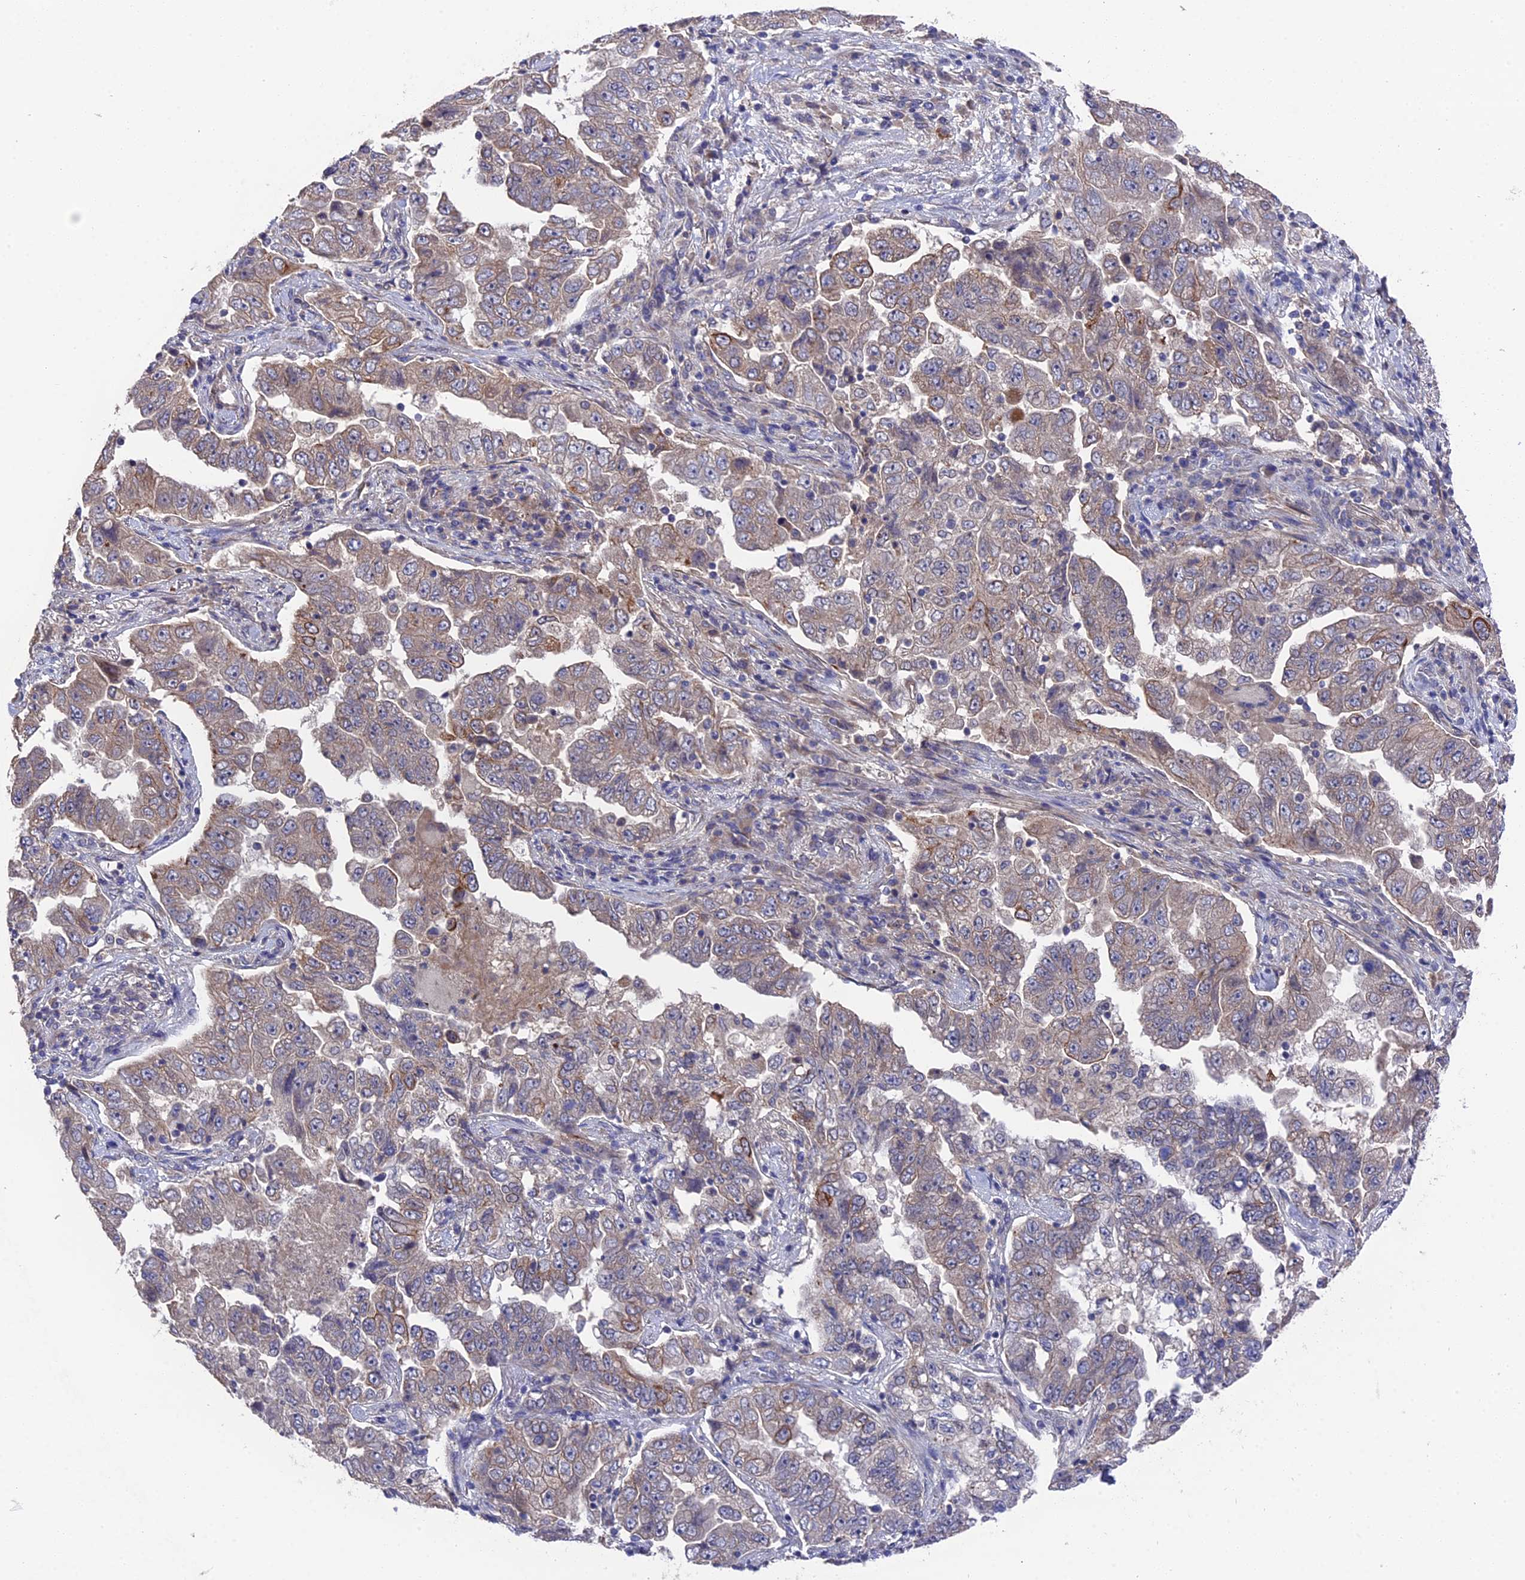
{"staining": {"intensity": "moderate", "quantity": "<25%", "location": "cytoplasmic/membranous"}, "tissue": "lung cancer", "cell_type": "Tumor cells", "image_type": "cancer", "snomed": [{"axis": "morphology", "description": "Adenocarcinoma, NOS"}, {"axis": "topography", "description": "Lung"}], "caption": "Protein expression analysis of human lung cancer (adenocarcinoma) reveals moderate cytoplasmic/membranous staining in about <25% of tumor cells. The staining was performed using DAB to visualize the protein expression in brown, while the nuclei were stained in blue with hematoxylin (Magnification: 20x).", "gene": "ZCCHC2", "patient": {"sex": "female", "age": 51}}